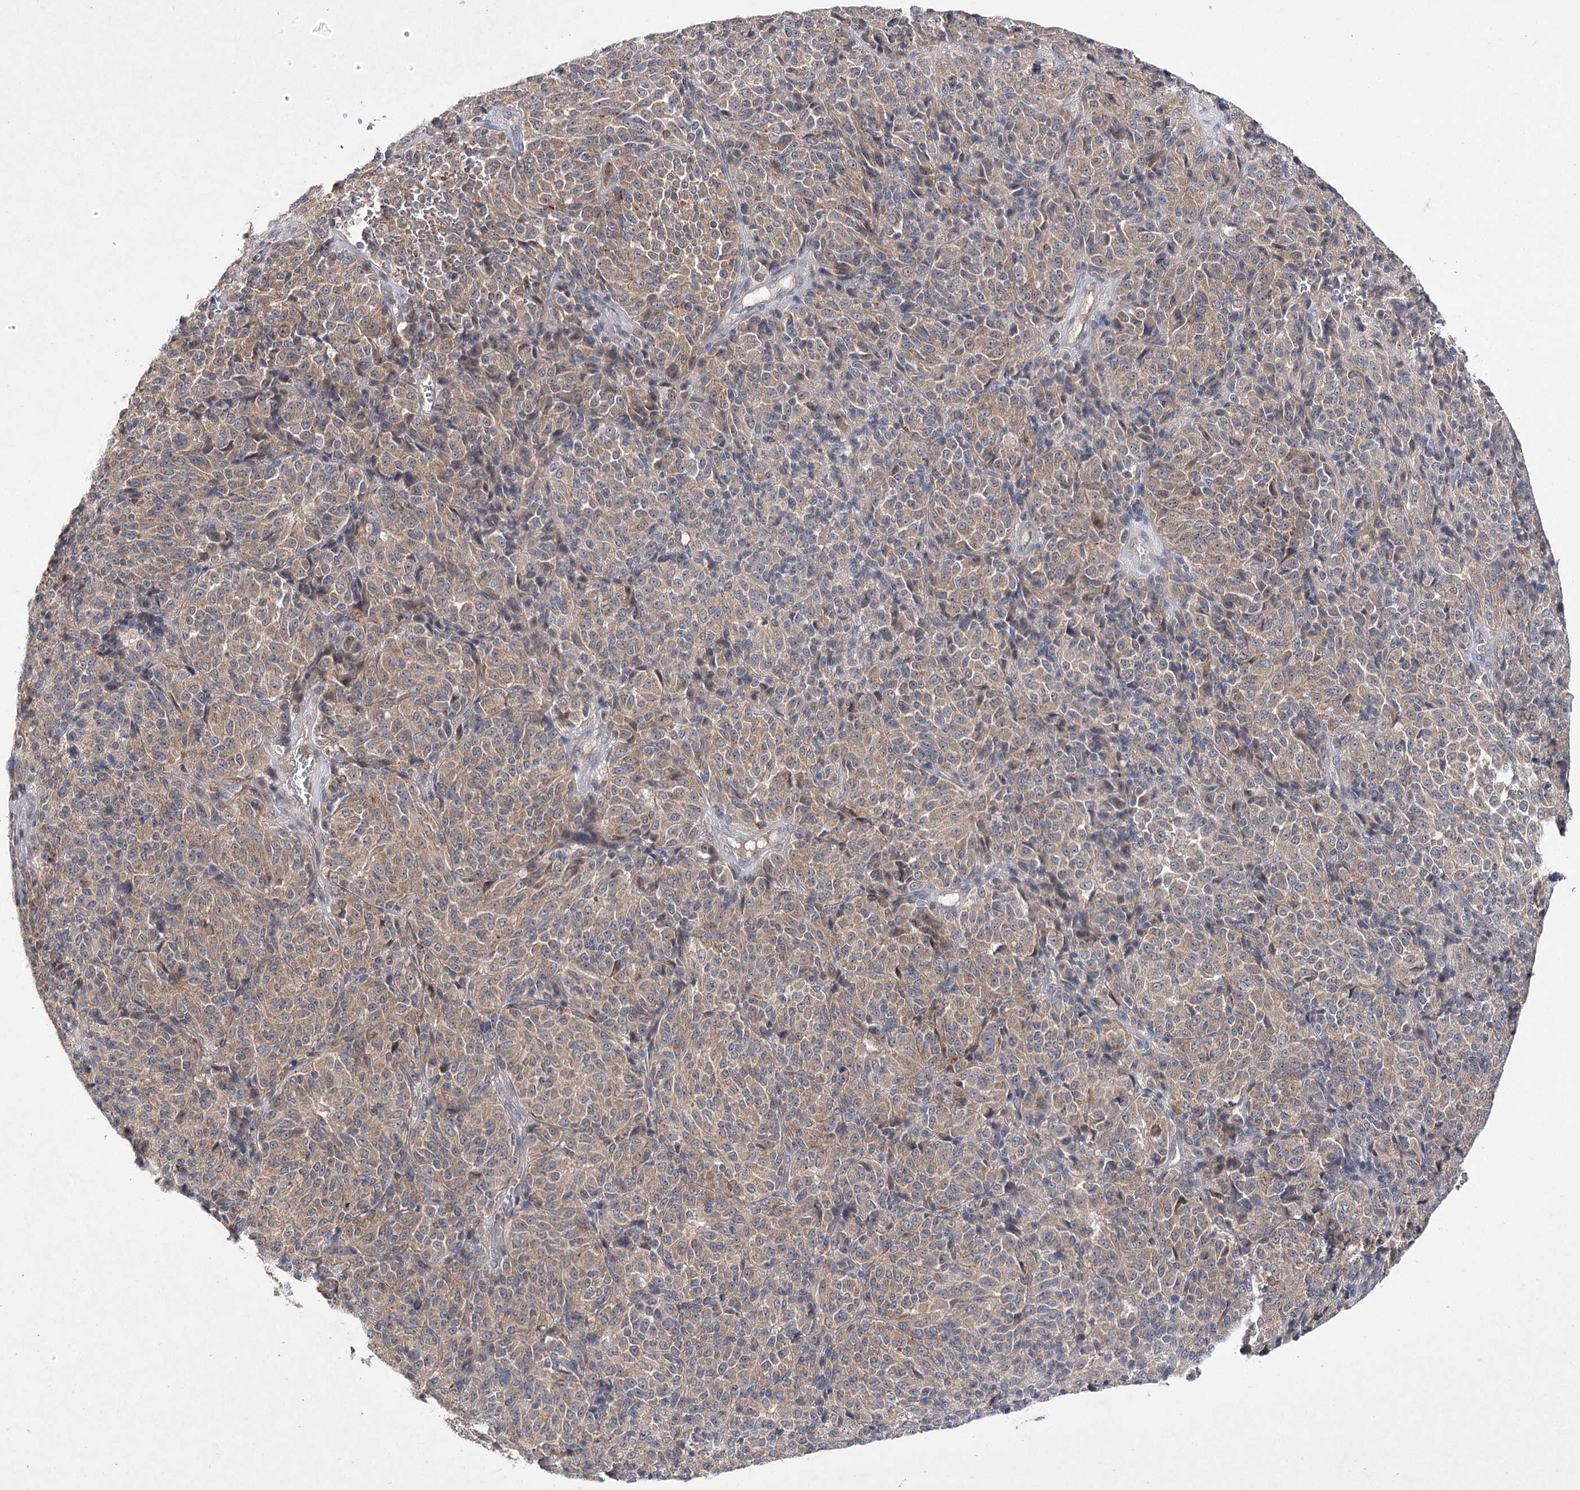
{"staining": {"intensity": "moderate", "quantity": "25%-75%", "location": "cytoplasmic/membranous"}, "tissue": "melanoma", "cell_type": "Tumor cells", "image_type": "cancer", "snomed": [{"axis": "morphology", "description": "Malignant melanoma, Metastatic site"}, {"axis": "topography", "description": "Brain"}], "caption": "Immunohistochemistry (IHC) (DAB) staining of malignant melanoma (metastatic site) exhibits moderate cytoplasmic/membranous protein positivity in approximately 25%-75% of tumor cells.", "gene": "BCR", "patient": {"sex": "female", "age": 56}}